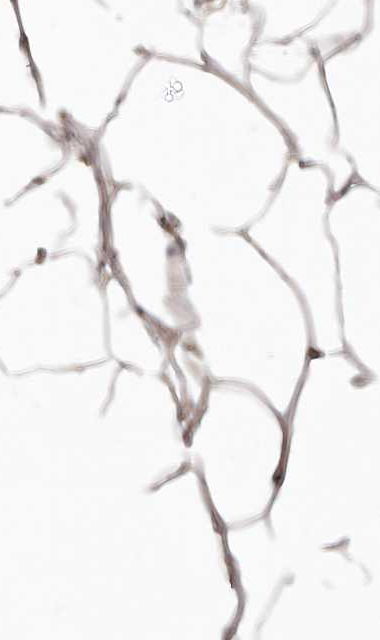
{"staining": {"intensity": "weak", "quantity": "25%-75%", "location": "cytoplasmic/membranous"}, "tissue": "adipose tissue", "cell_type": "Adipocytes", "image_type": "normal", "snomed": [{"axis": "morphology", "description": "Normal tissue, NOS"}, {"axis": "topography", "description": "Breast"}], "caption": "Immunohistochemical staining of unremarkable adipose tissue displays weak cytoplasmic/membranous protein positivity in about 25%-75% of adipocytes.", "gene": "SBDS", "patient": {"sex": "female", "age": 23}}